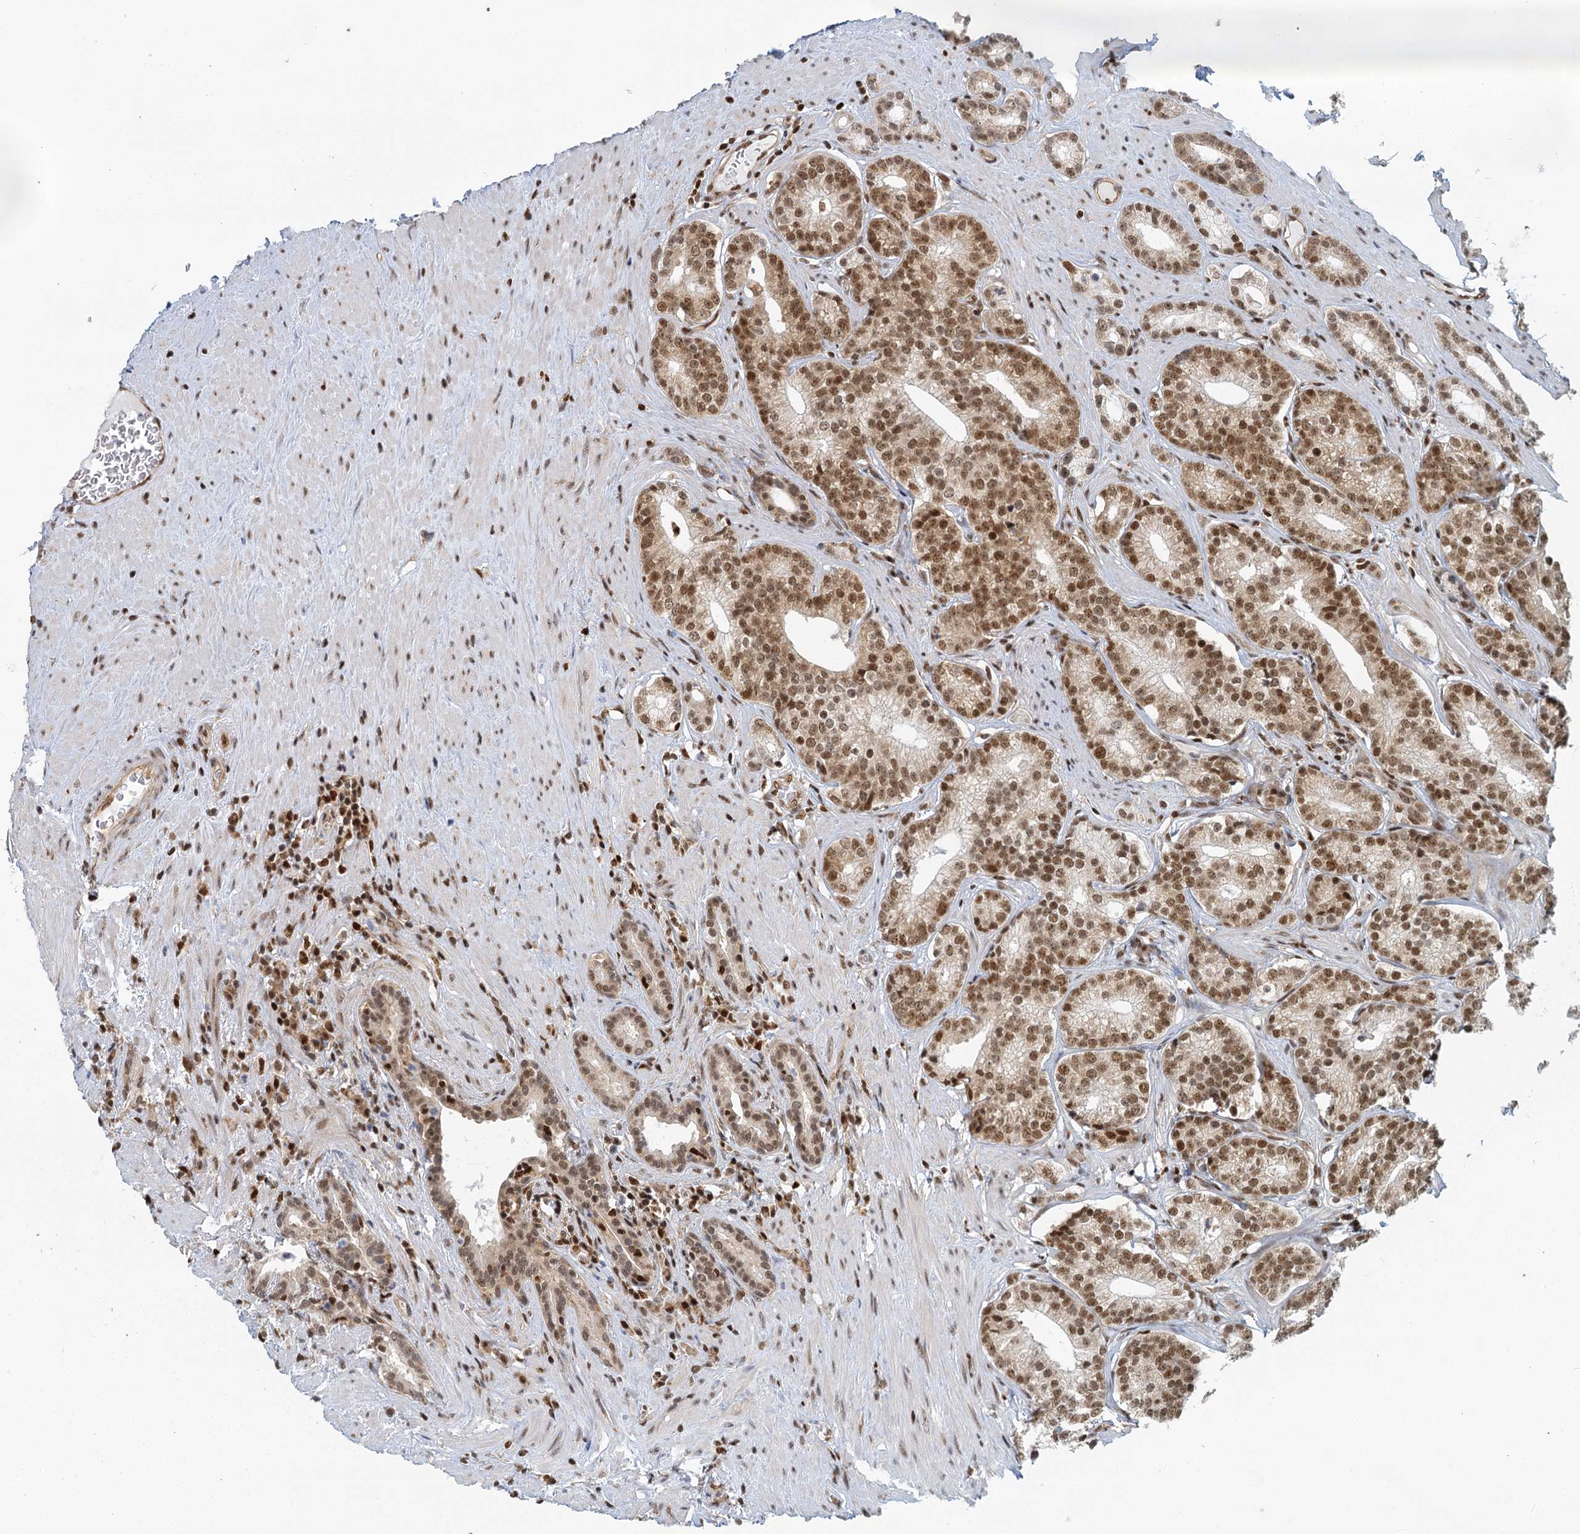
{"staining": {"intensity": "moderate", "quantity": ">75%", "location": "nuclear"}, "tissue": "prostate cancer", "cell_type": "Tumor cells", "image_type": "cancer", "snomed": [{"axis": "morphology", "description": "Adenocarcinoma, Low grade"}, {"axis": "topography", "description": "Prostate"}], "caption": "Protein positivity by immunohistochemistry (IHC) shows moderate nuclear expression in about >75% of tumor cells in adenocarcinoma (low-grade) (prostate).", "gene": "GPATCH11", "patient": {"sex": "male", "age": 71}}